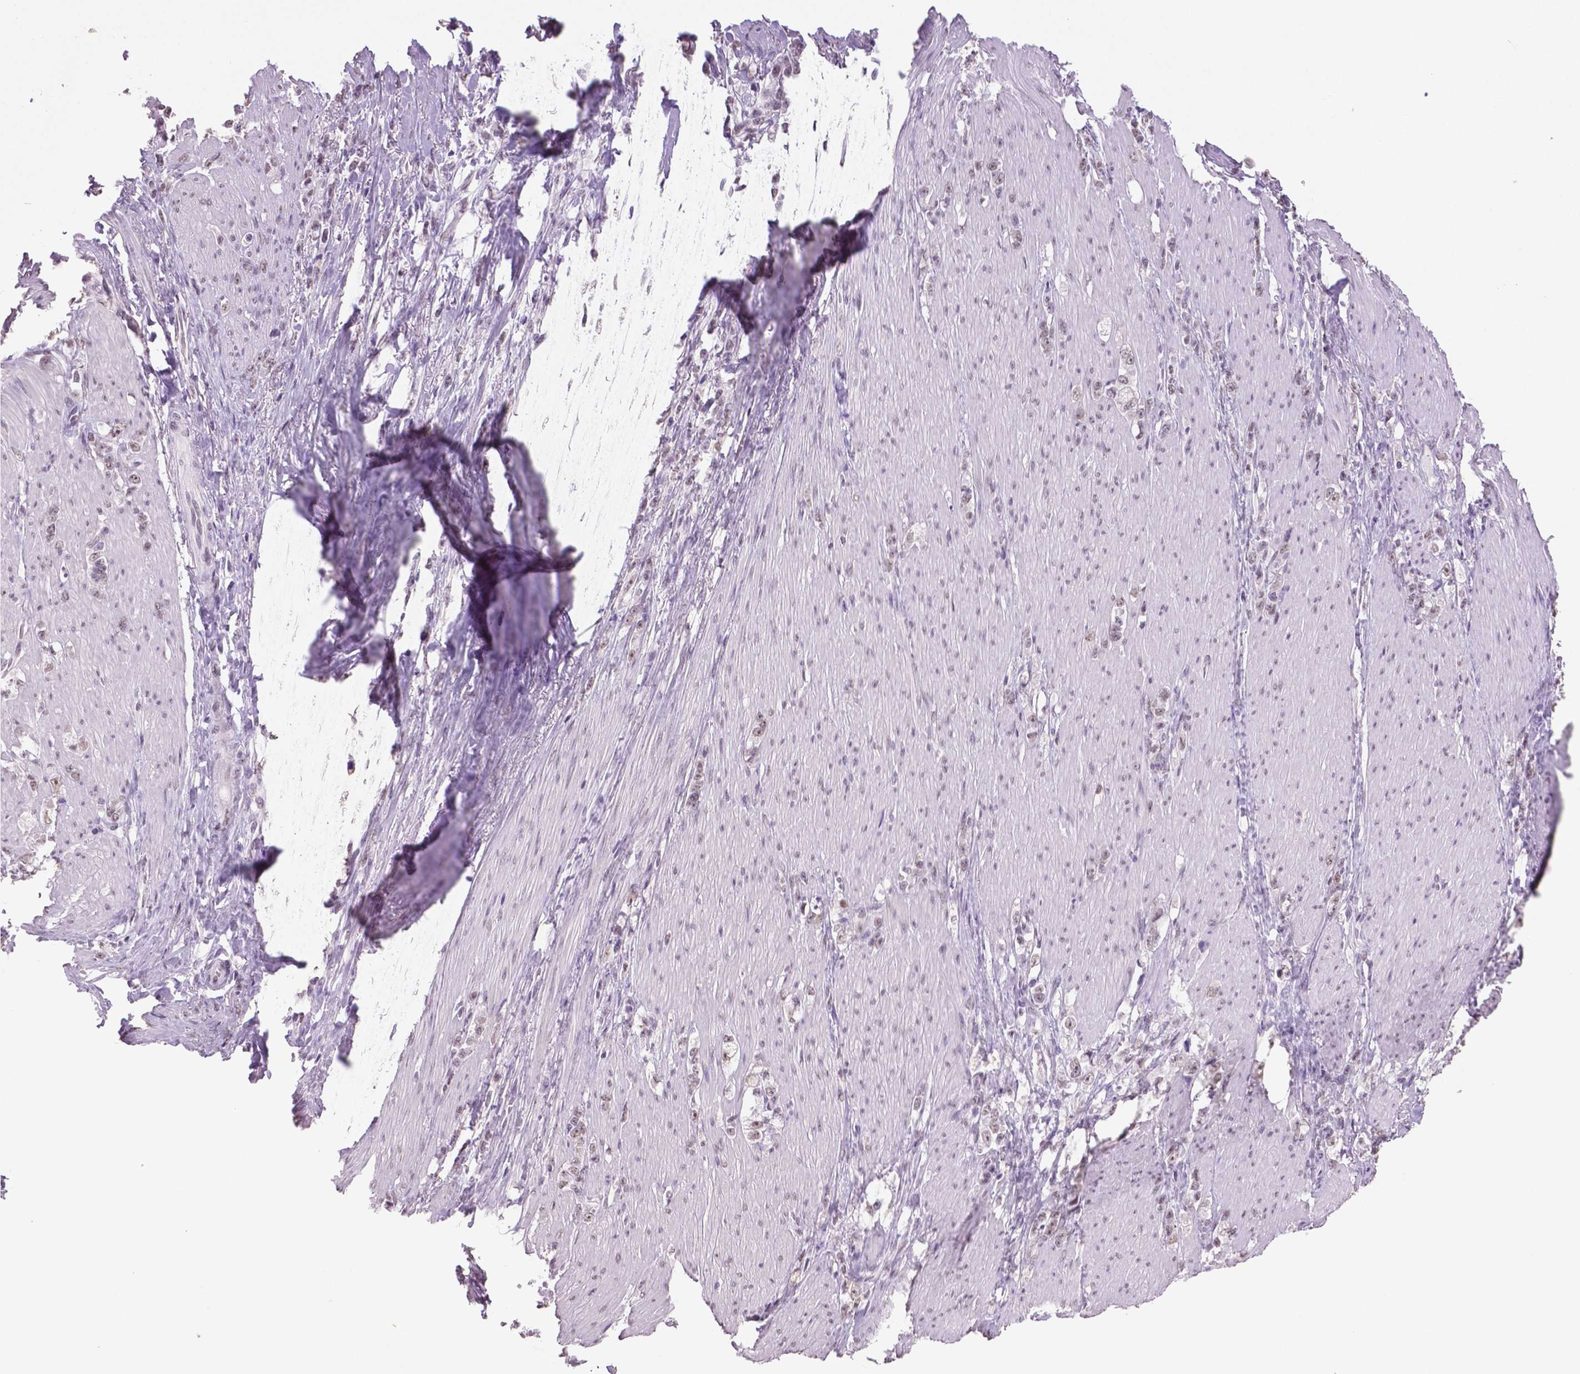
{"staining": {"intensity": "negative", "quantity": "none", "location": "none"}, "tissue": "stomach cancer", "cell_type": "Tumor cells", "image_type": "cancer", "snomed": [{"axis": "morphology", "description": "Adenocarcinoma, NOS"}, {"axis": "topography", "description": "Stomach, lower"}], "caption": "Tumor cells are negative for protein expression in human adenocarcinoma (stomach). Nuclei are stained in blue.", "gene": "IGF2BP1", "patient": {"sex": "male", "age": 88}}